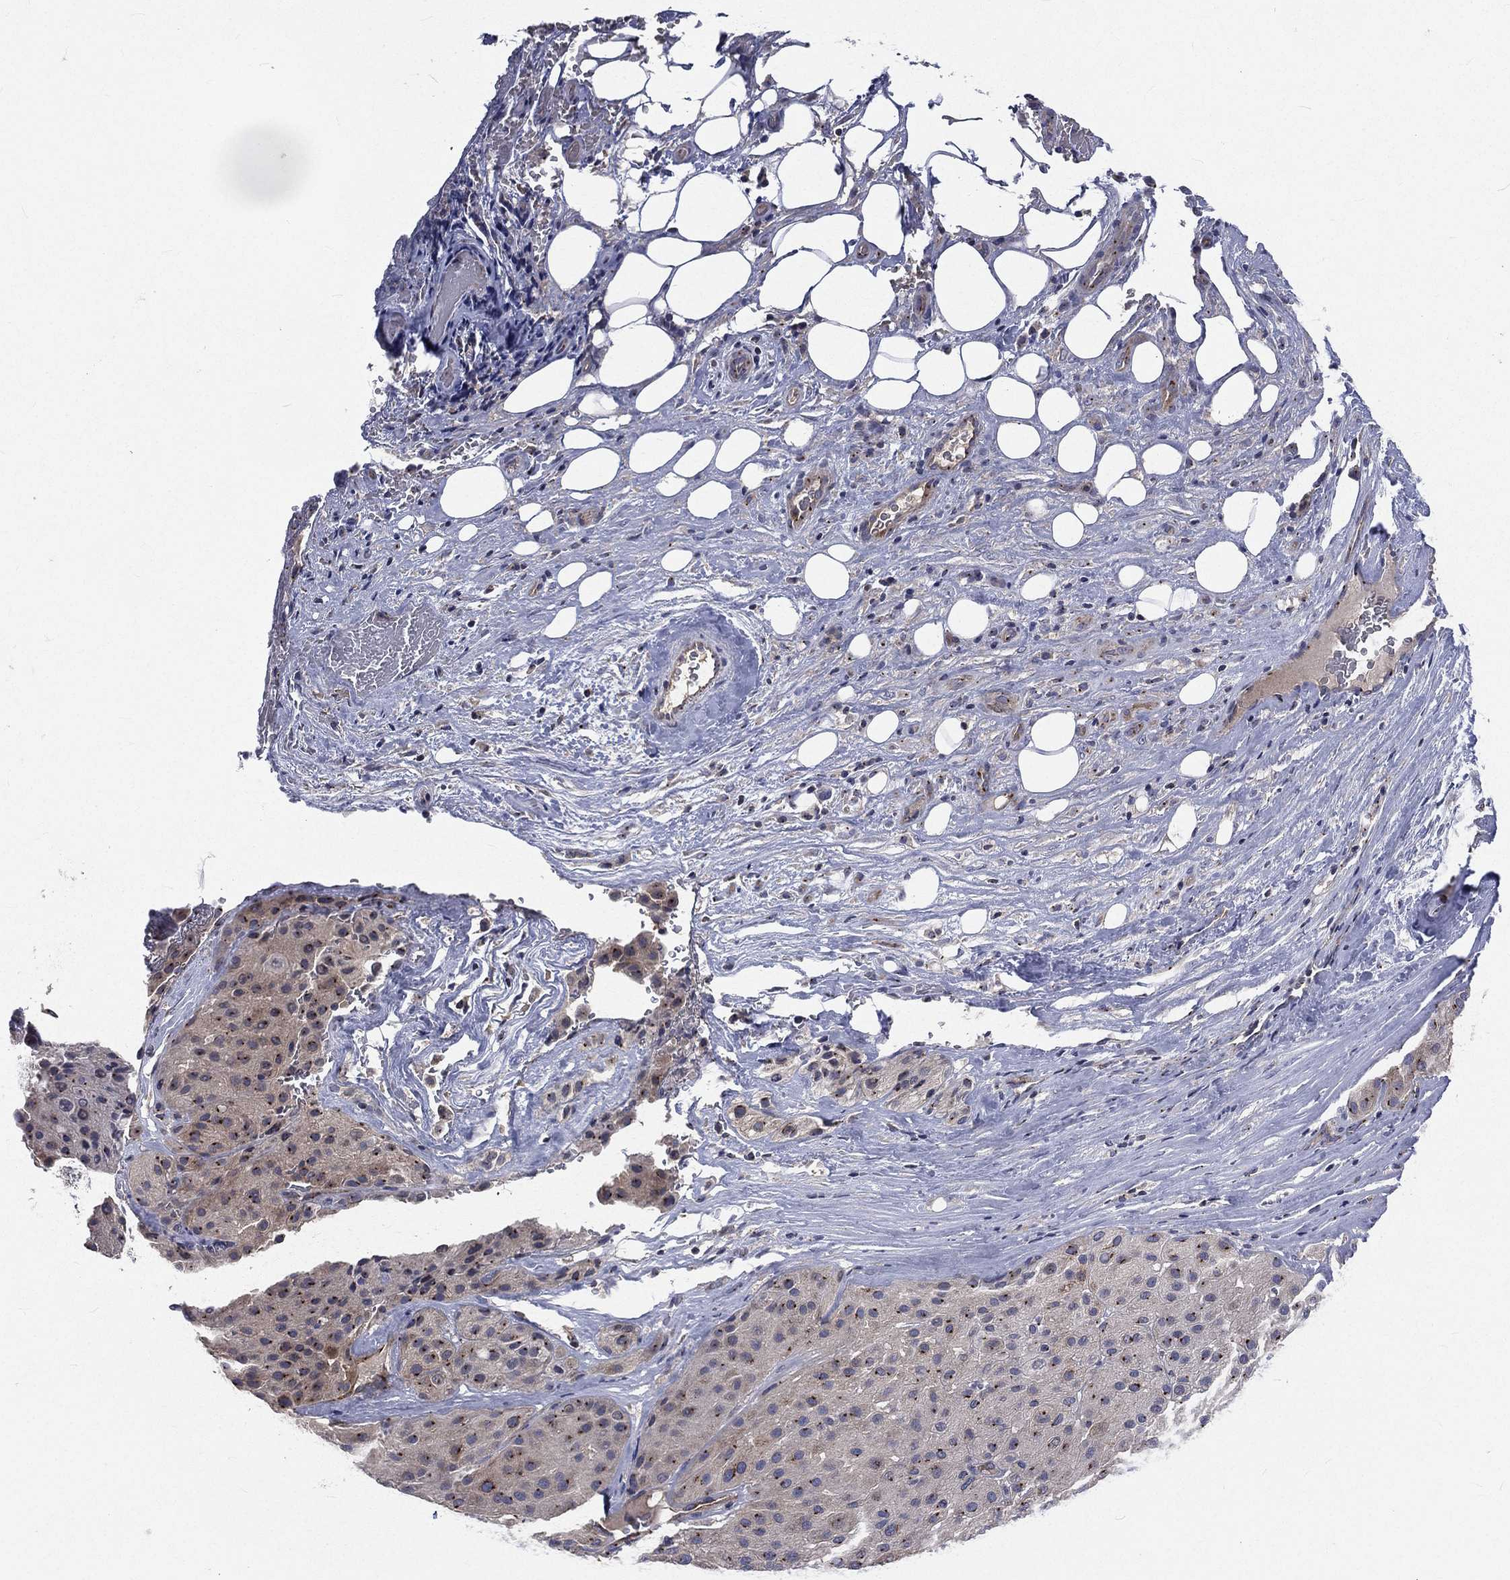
{"staining": {"intensity": "moderate", "quantity": "25%-75%", "location": "cytoplasmic/membranous"}, "tissue": "melanoma", "cell_type": "Tumor cells", "image_type": "cancer", "snomed": [{"axis": "morphology", "description": "Malignant melanoma, Metastatic site"}, {"axis": "topography", "description": "Smooth muscle"}], "caption": "Immunohistochemical staining of malignant melanoma (metastatic site) demonstrates moderate cytoplasmic/membranous protein expression in about 25%-75% of tumor cells.", "gene": "CROCC", "patient": {"sex": "male", "age": 41}}